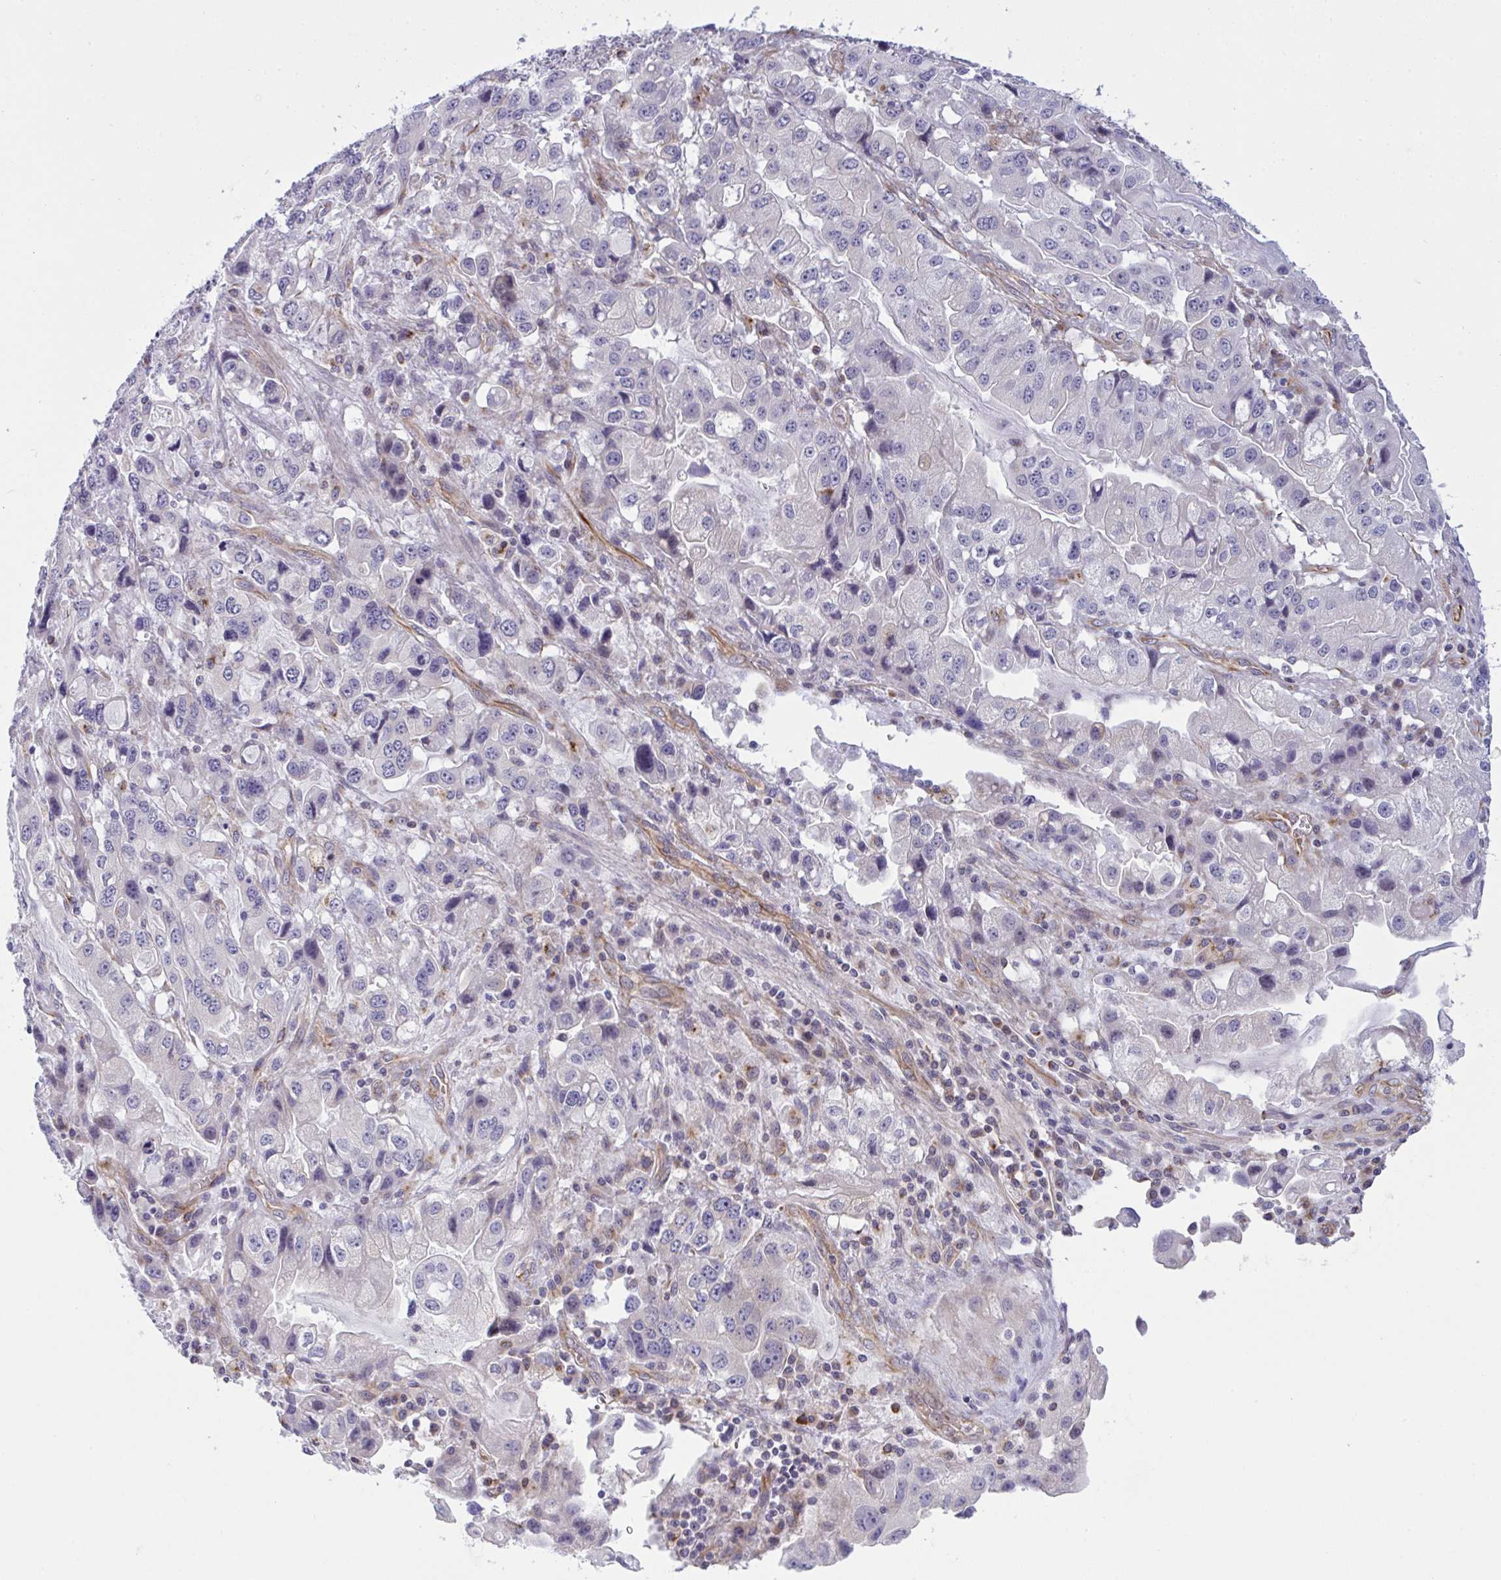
{"staining": {"intensity": "negative", "quantity": "none", "location": "none"}, "tissue": "stomach cancer", "cell_type": "Tumor cells", "image_type": "cancer", "snomed": [{"axis": "morphology", "description": "Adenocarcinoma, NOS"}, {"axis": "topography", "description": "Stomach, lower"}], "caption": "Image shows no protein expression in tumor cells of stomach adenocarcinoma tissue.", "gene": "DCBLD1", "patient": {"sex": "female", "age": 93}}